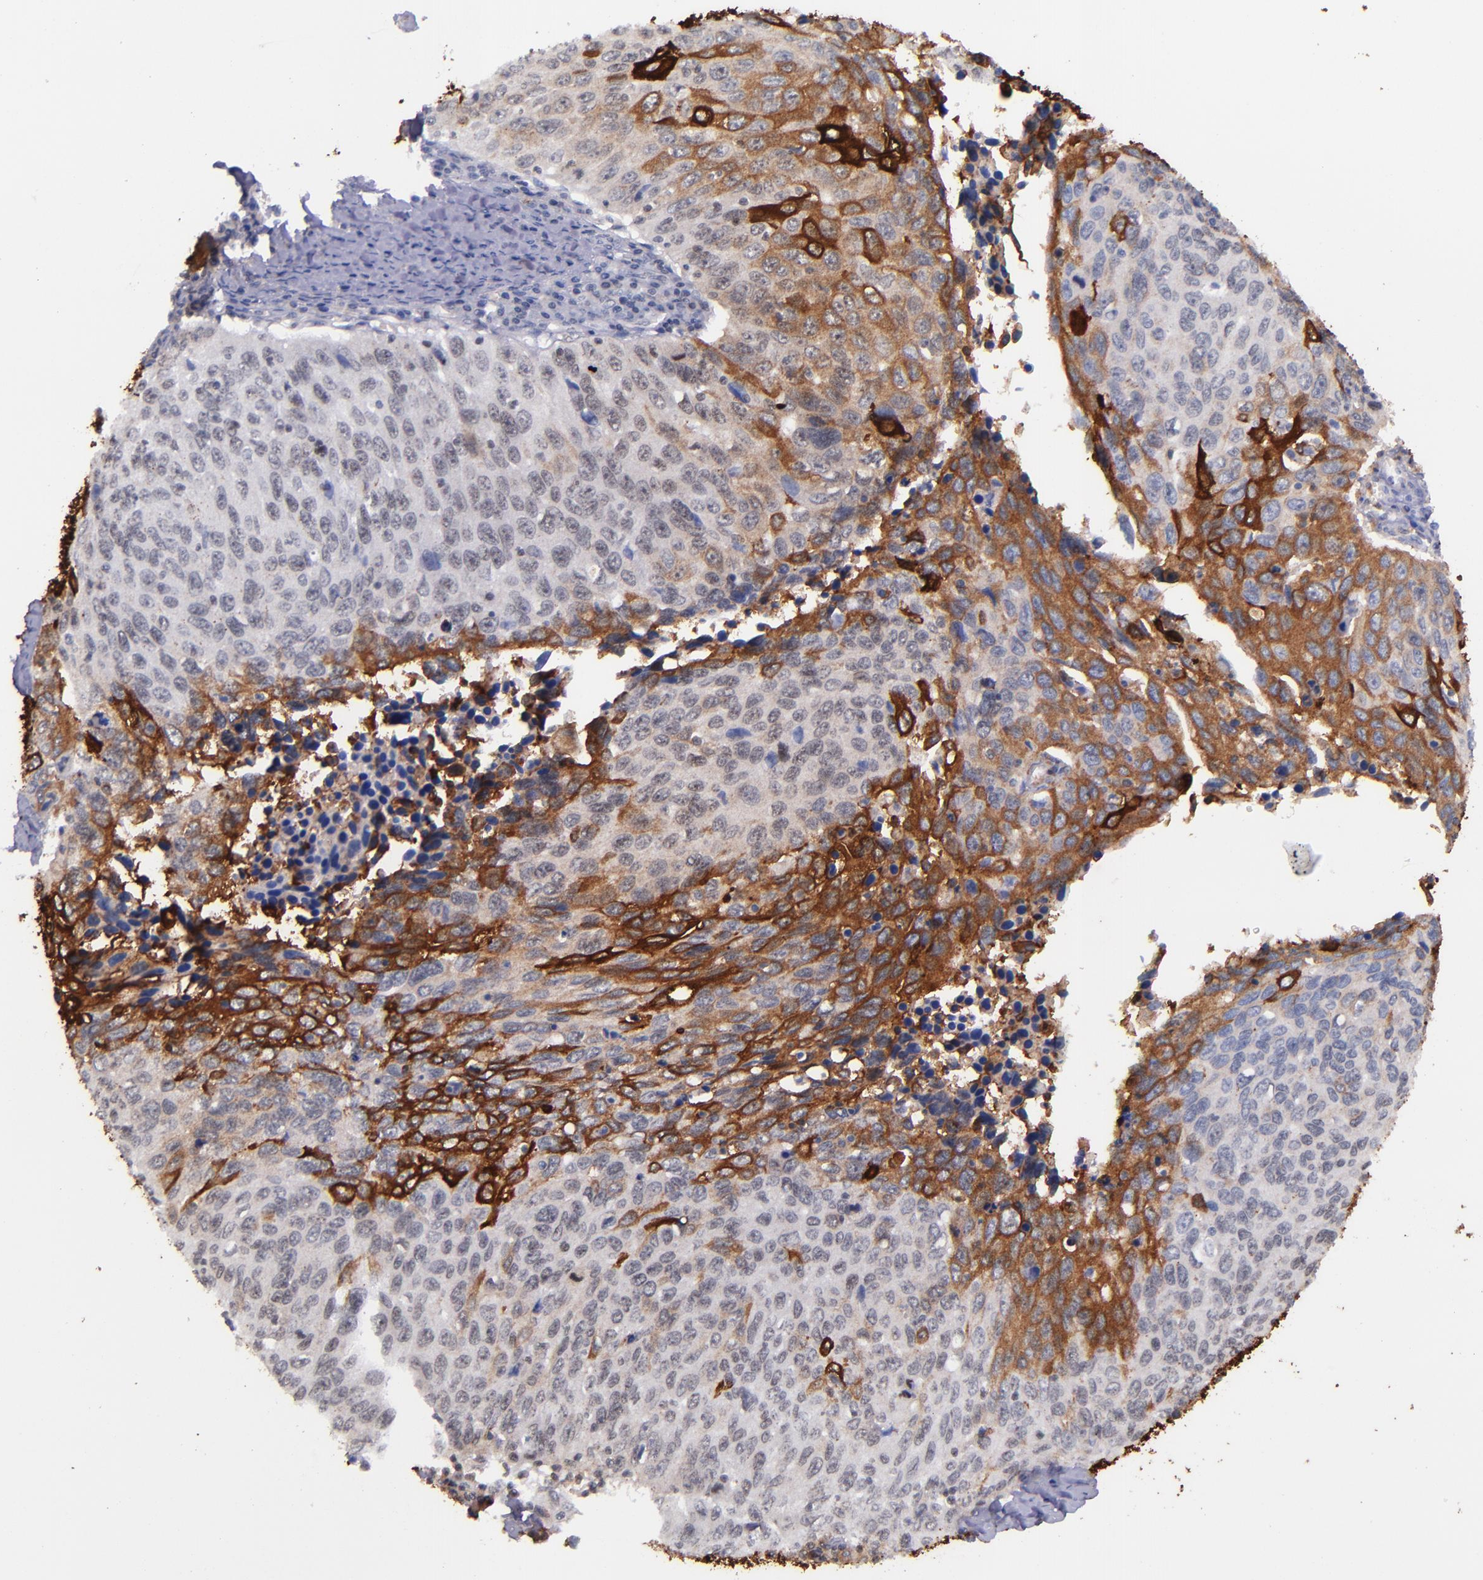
{"staining": {"intensity": "moderate", "quantity": "25%-75%", "location": "cytoplasmic/membranous"}, "tissue": "cervical cancer", "cell_type": "Tumor cells", "image_type": "cancer", "snomed": [{"axis": "morphology", "description": "Squamous cell carcinoma, NOS"}, {"axis": "topography", "description": "Cervix"}], "caption": "Brown immunohistochemical staining in human cervical cancer displays moderate cytoplasmic/membranous expression in about 25%-75% of tumor cells.", "gene": "IVL", "patient": {"sex": "female", "age": 53}}